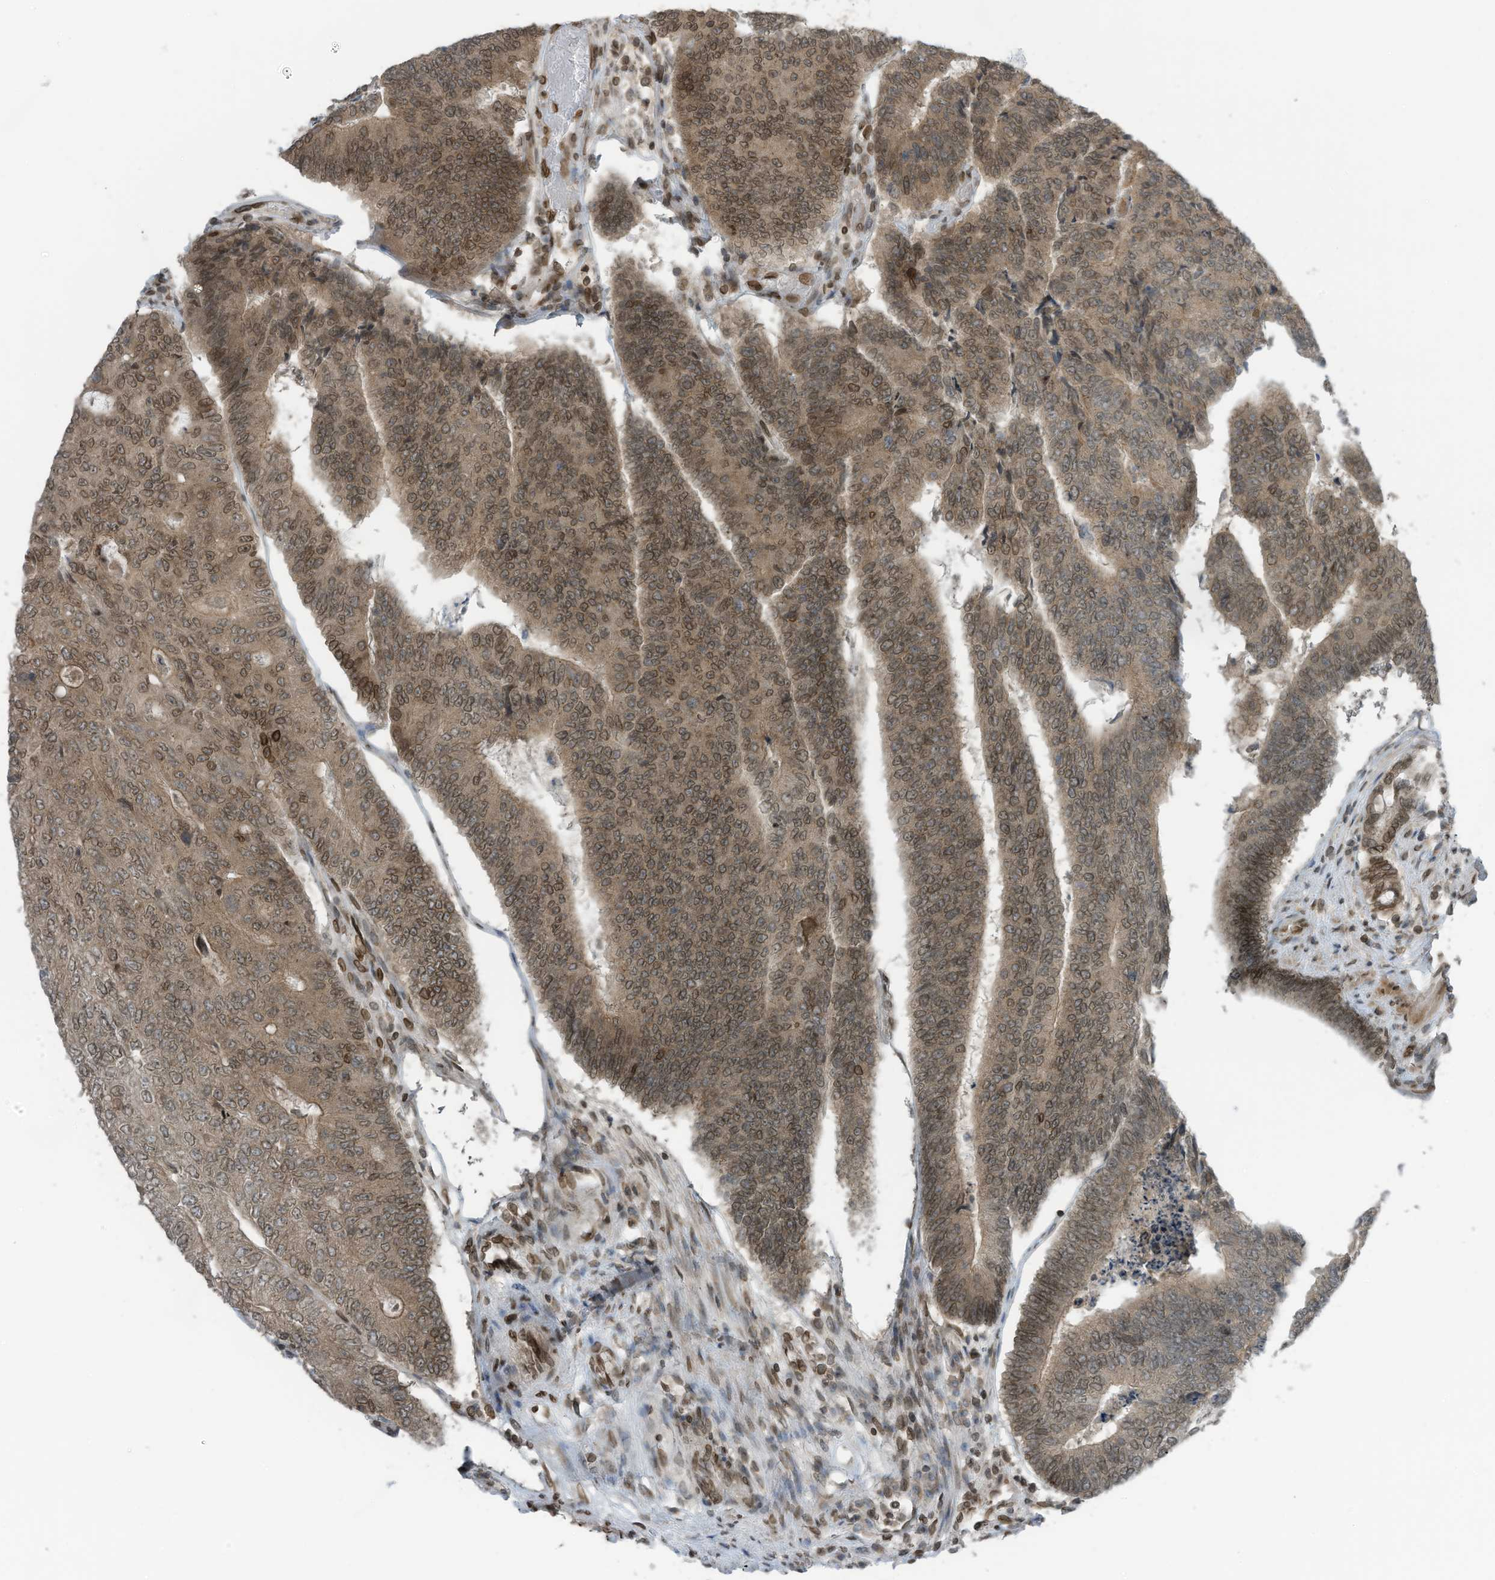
{"staining": {"intensity": "moderate", "quantity": ">75%", "location": "cytoplasmic/membranous,nuclear"}, "tissue": "colorectal cancer", "cell_type": "Tumor cells", "image_type": "cancer", "snomed": [{"axis": "morphology", "description": "Adenocarcinoma, NOS"}, {"axis": "topography", "description": "Colon"}], "caption": "A brown stain highlights moderate cytoplasmic/membranous and nuclear staining of a protein in human adenocarcinoma (colorectal) tumor cells. The staining is performed using DAB (3,3'-diaminobenzidine) brown chromogen to label protein expression. The nuclei are counter-stained blue using hematoxylin.", "gene": "RABL3", "patient": {"sex": "female", "age": 67}}